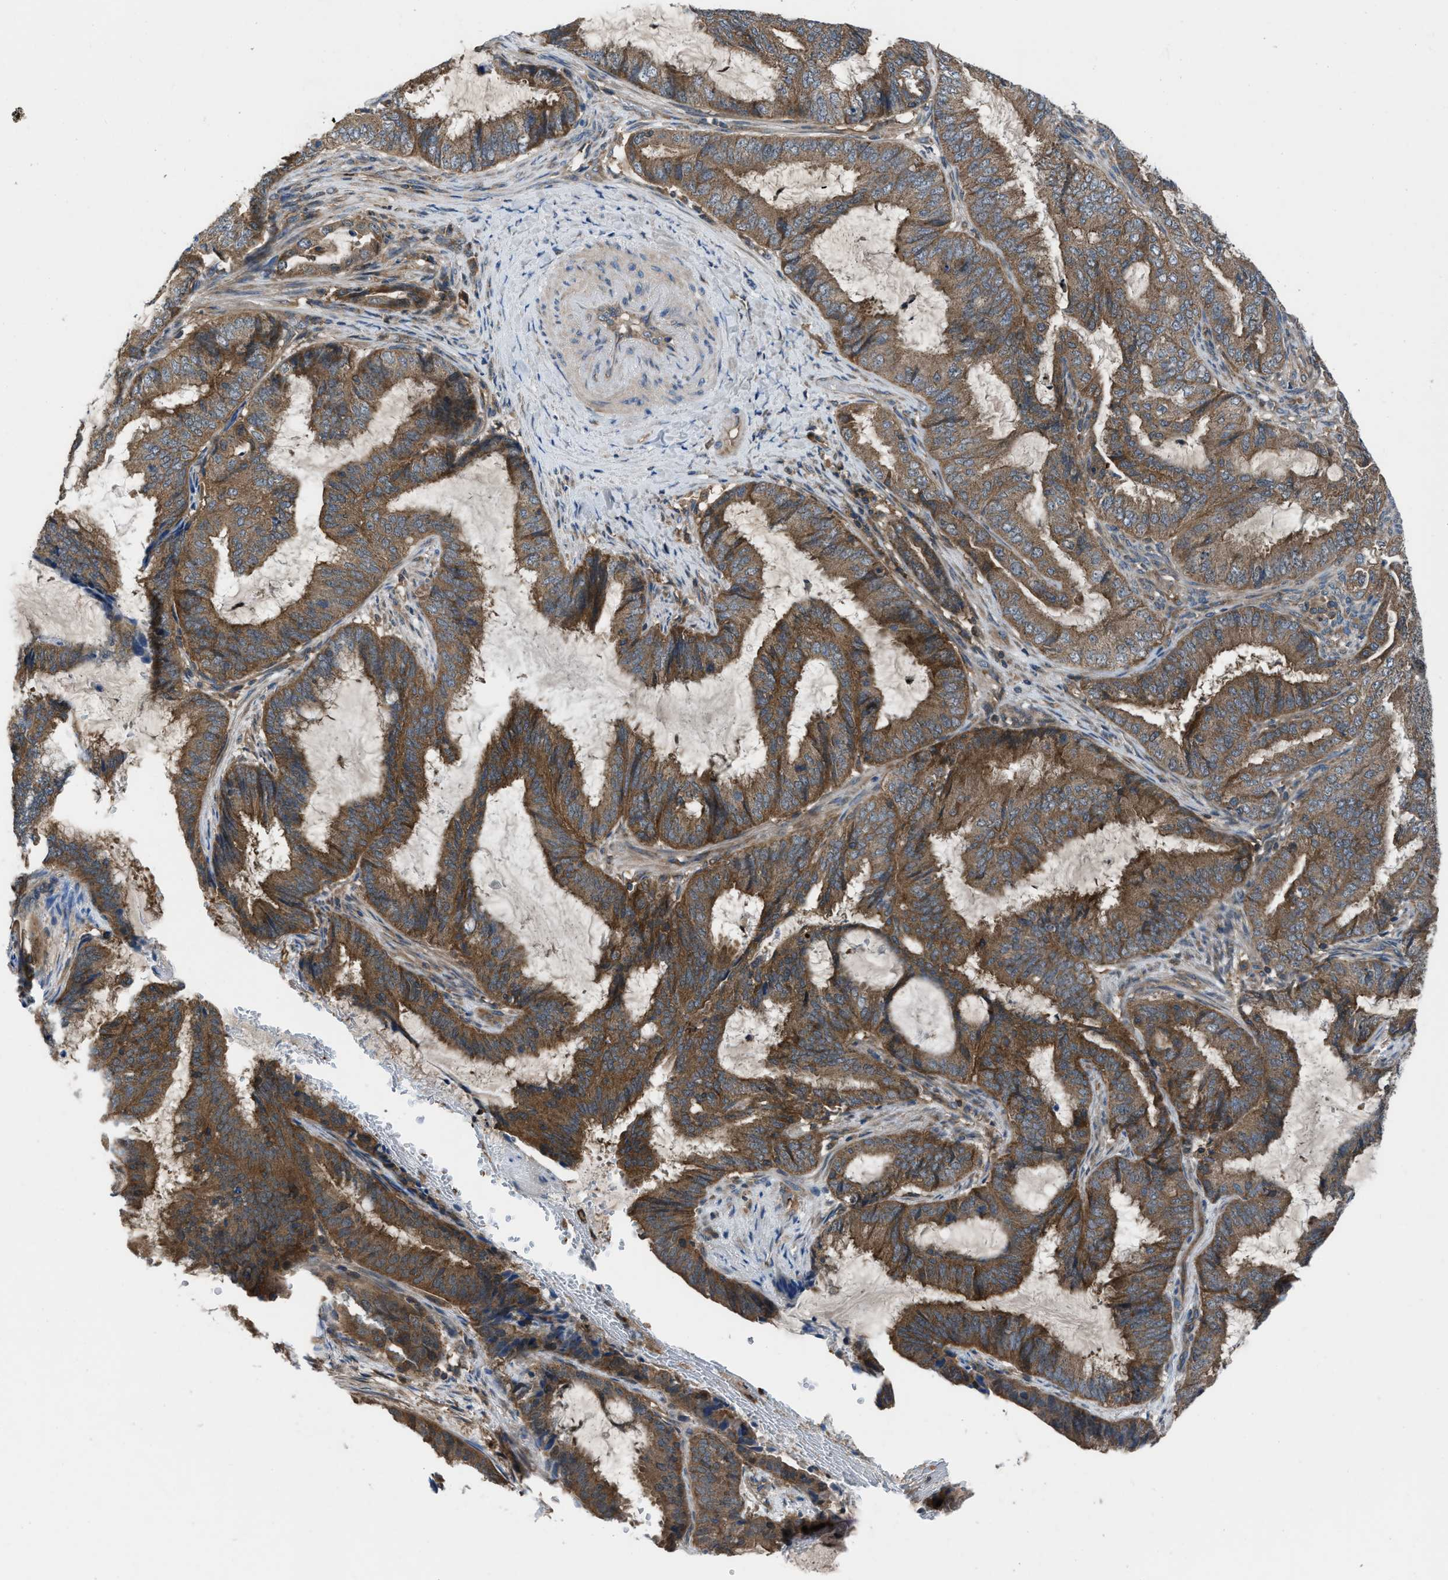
{"staining": {"intensity": "moderate", "quantity": ">75%", "location": "cytoplasmic/membranous"}, "tissue": "endometrial cancer", "cell_type": "Tumor cells", "image_type": "cancer", "snomed": [{"axis": "morphology", "description": "Adenocarcinoma, NOS"}, {"axis": "topography", "description": "Endometrium"}], "caption": "Endometrial adenocarcinoma stained with DAB immunohistochemistry exhibits medium levels of moderate cytoplasmic/membranous staining in about >75% of tumor cells.", "gene": "USP25", "patient": {"sex": "female", "age": 51}}